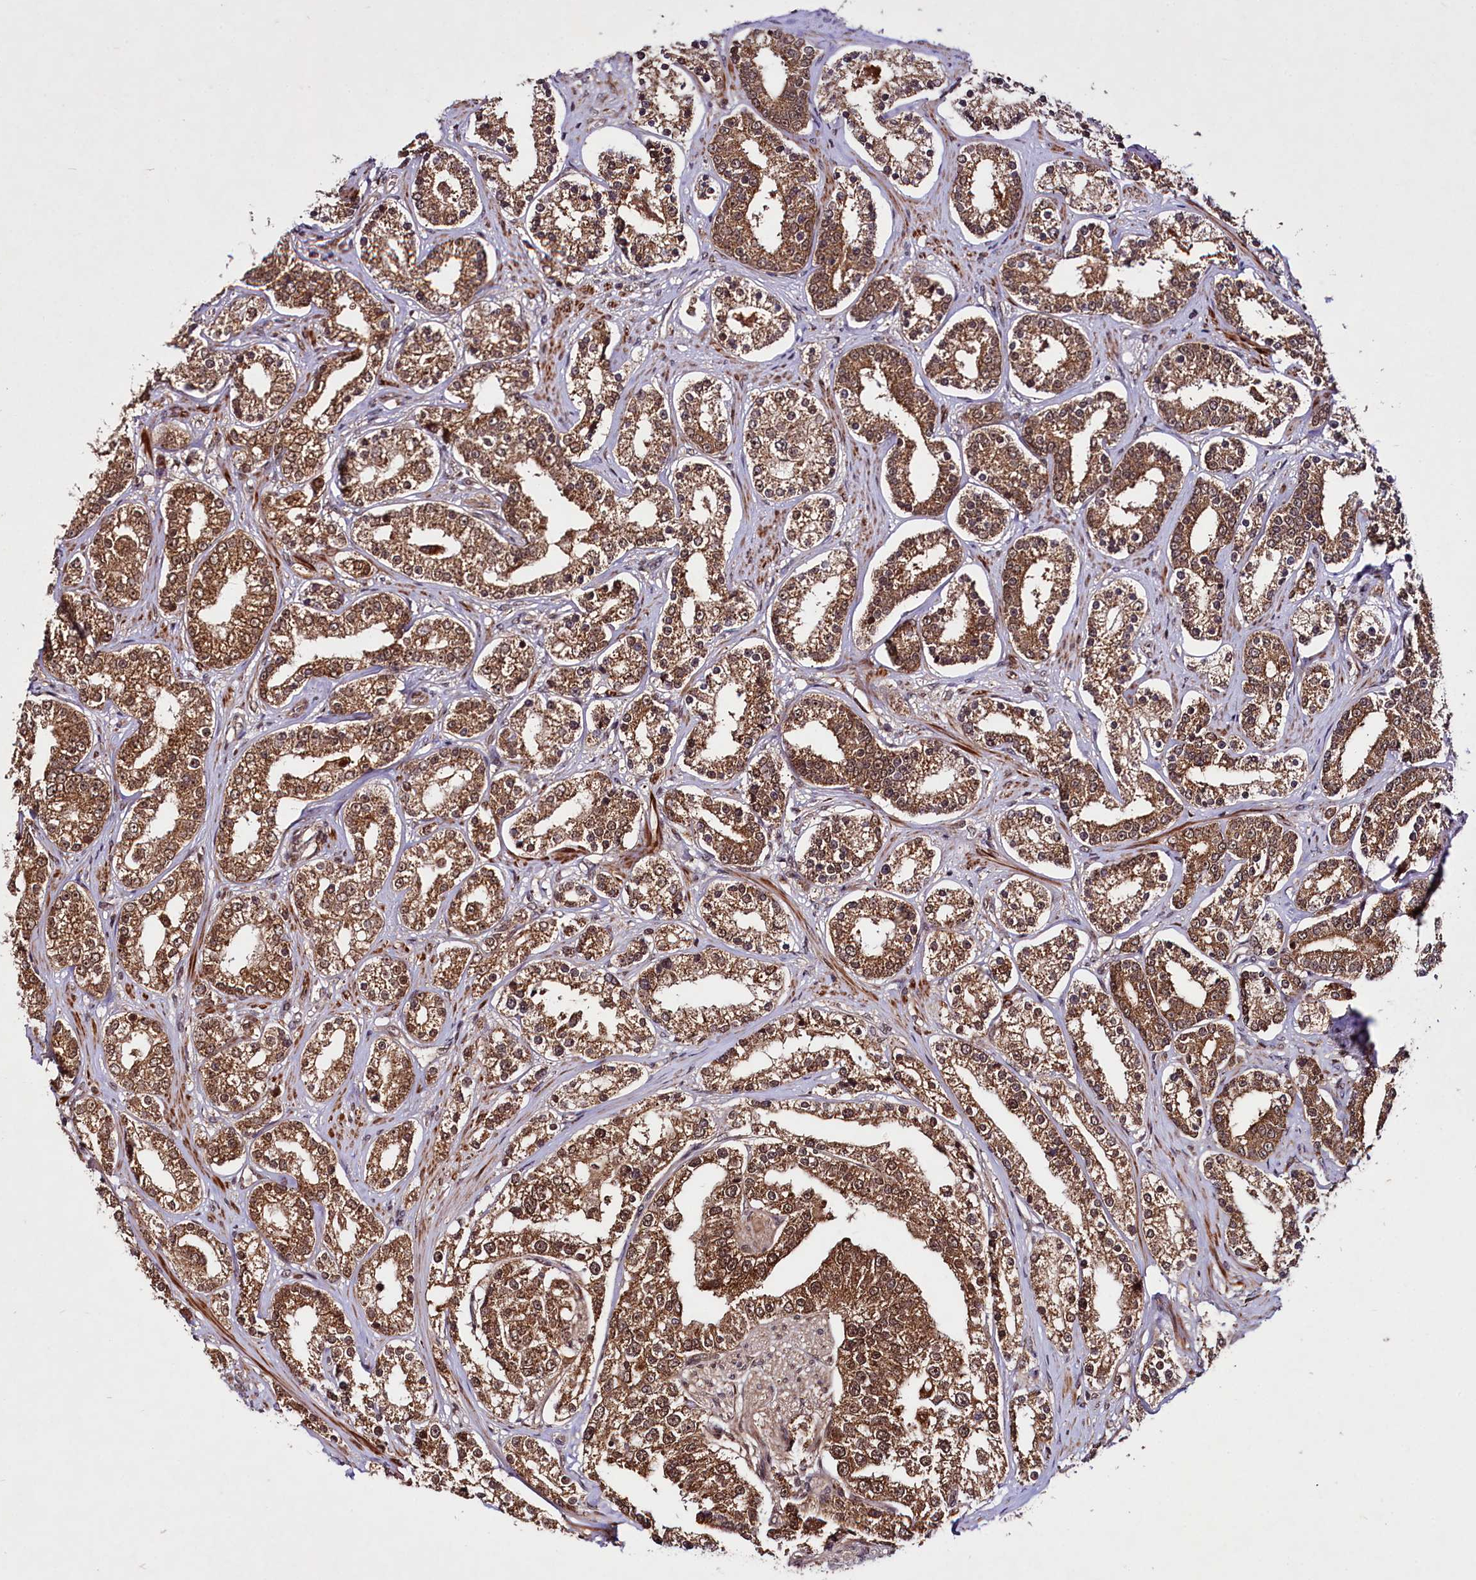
{"staining": {"intensity": "strong", "quantity": ">75%", "location": "cytoplasmic/membranous,nuclear"}, "tissue": "prostate cancer", "cell_type": "Tumor cells", "image_type": "cancer", "snomed": [{"axis": "morphology", "description": "Normal tissue, NOS"}, {"axis": "morphology", "description": "Adenocarcinoma, High grade"}, {"axis": "topography", "description": "Prostate"}], "caption": "Human prostate cancer stained with a protein marker exhibits strong staining in tumor cells.", "gene": "UBE3A", "patient": {"sex": "male", "age": 83}}